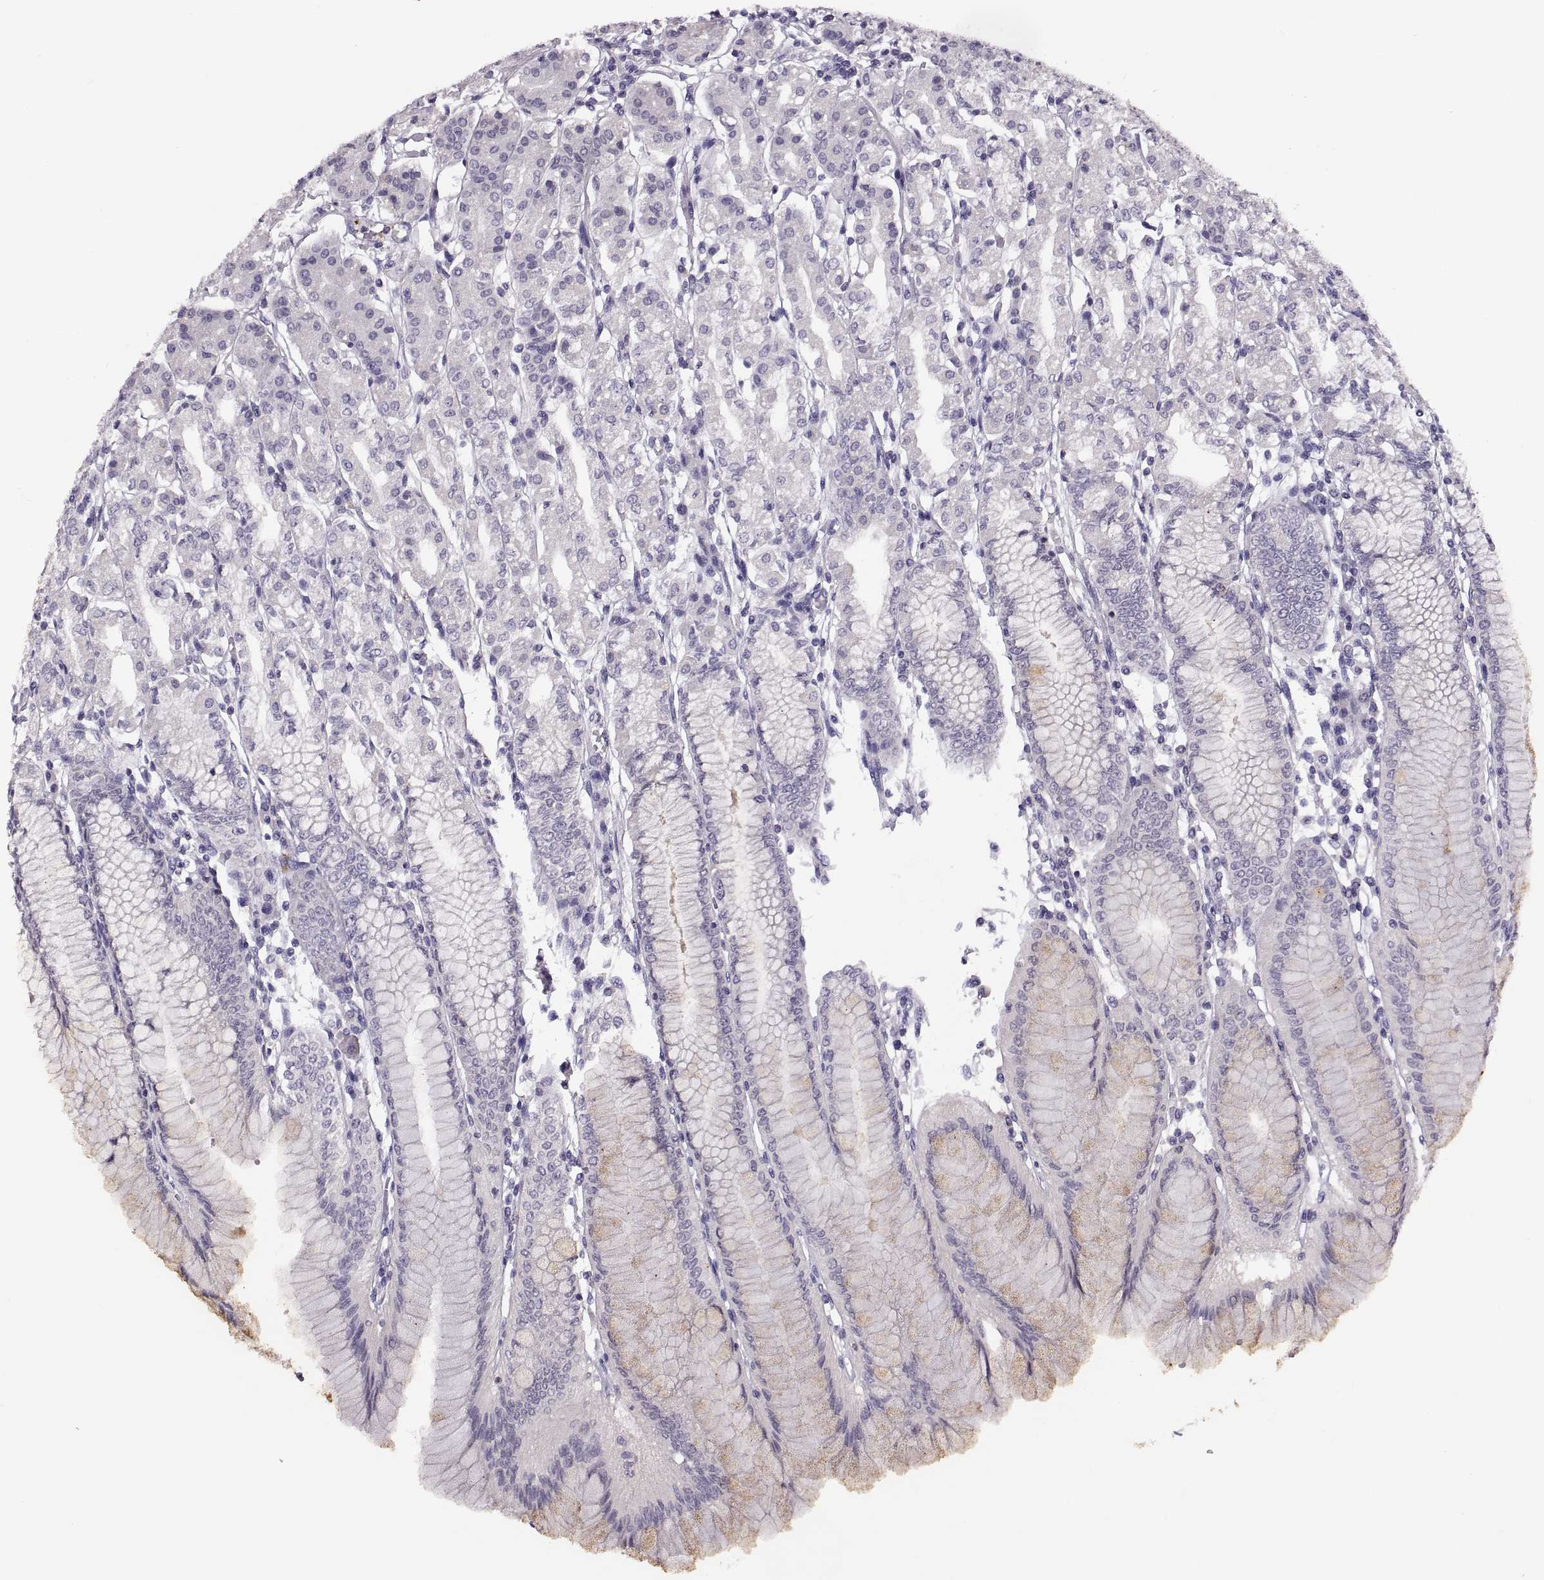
{"staining": {"intensity": "negative", "quantity": "none", "location": "none"}, "tissue": "stomach", "cell_type": "Glandular cells", "image_type": "normal", "snomed": [{"axis": "morphology", "description": "Normal tissue, NOS"}, {"axis": "topography", "description": "Skeletal muscle"}, {"axis": "topography", "description": "Stomach"}], "caption": "This micrograph is of unremarkable stomach stained with immunohistochemistry (IHC) to label a protein in brown with the nuclei are counter-stained blue. There is no positivity in glandular cells. Brightfield microscopy of IHC stained with DAB (3,3'-diaminobenzidine) (brown) and hematoxylin (blue), captured at high magnification.", "gene": "TTC21A", "patient": {"sex": "female", "age": 57}}